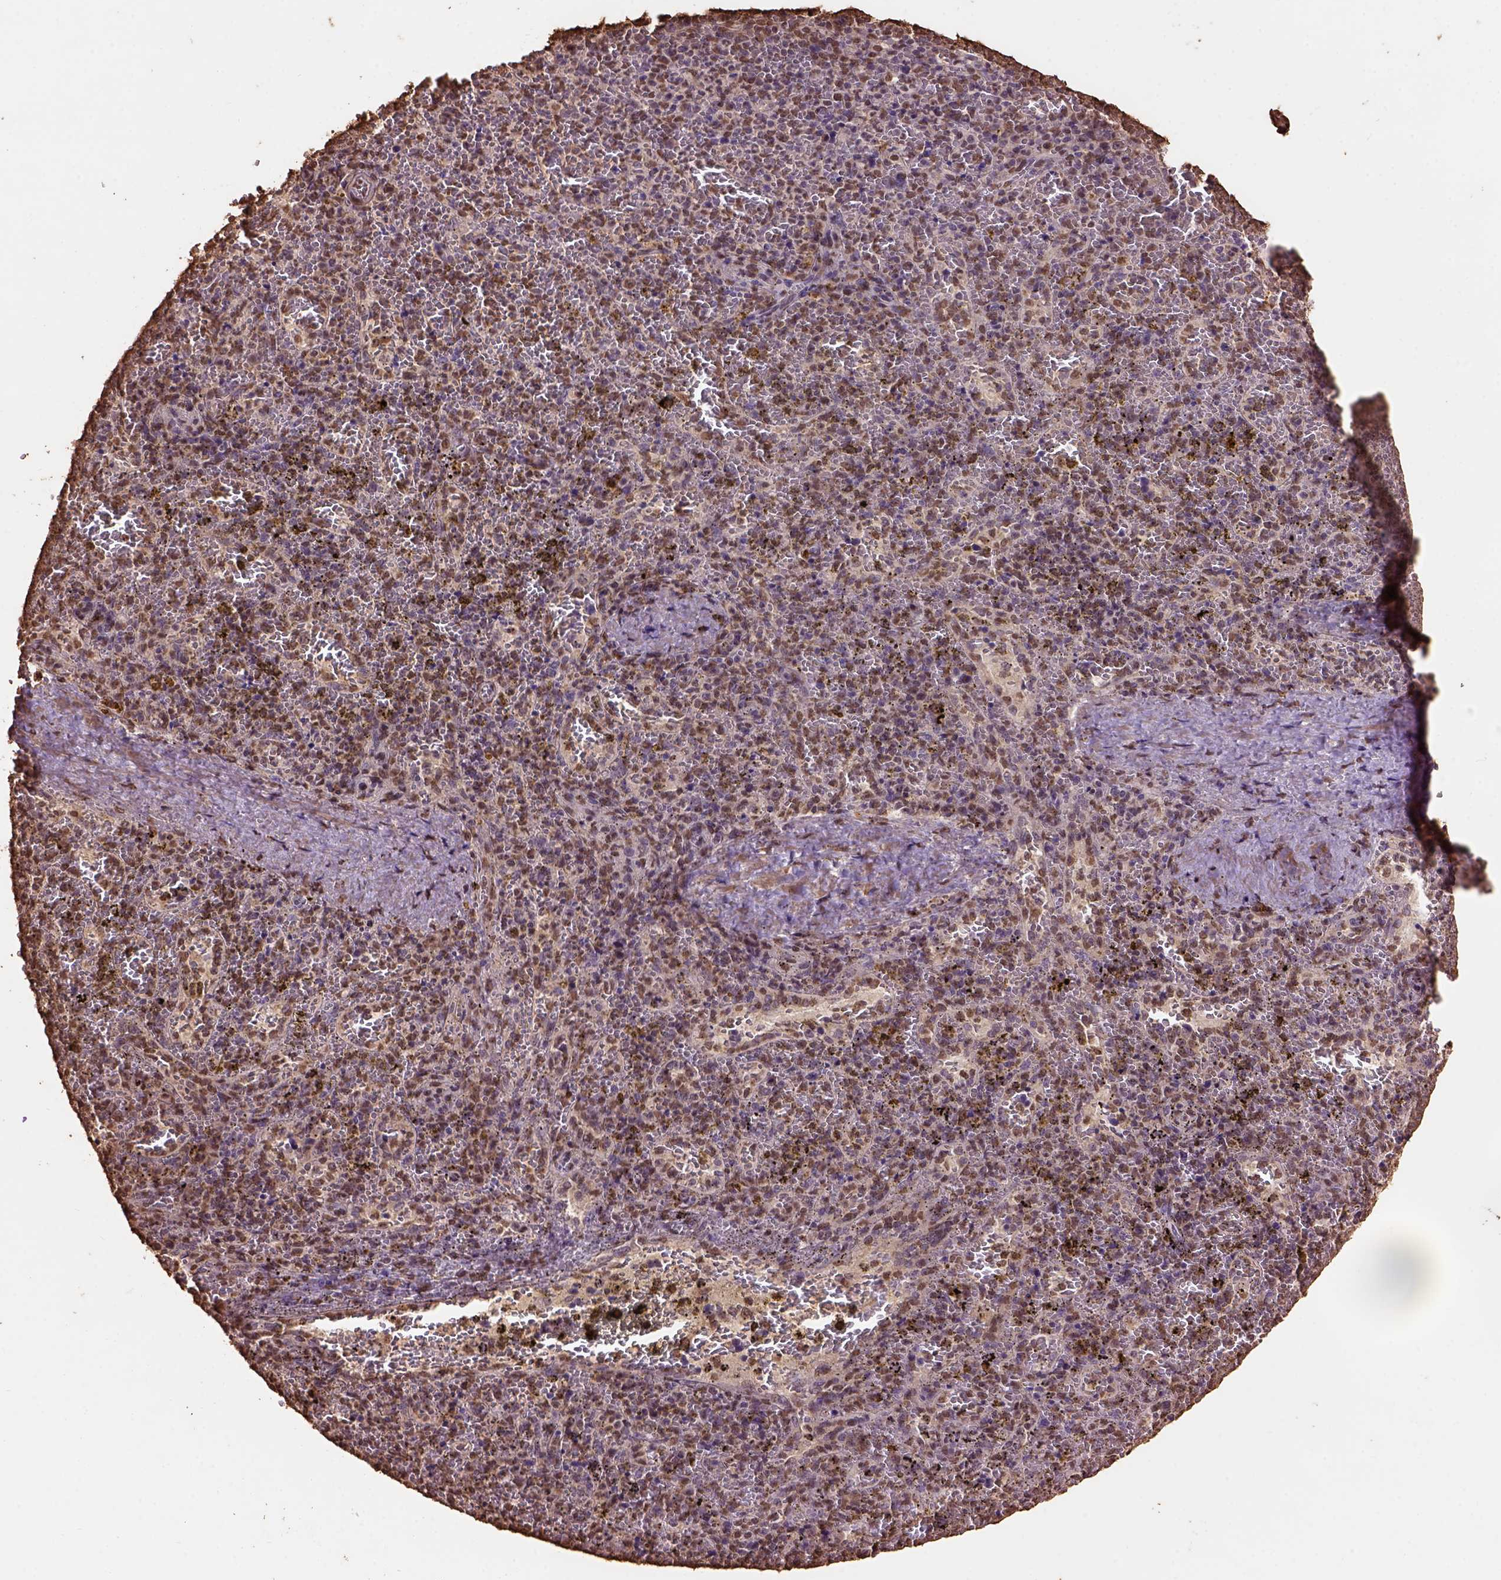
{"staining": {"intensity": "moderate", "quantity": ">75%", "location": "nuclear"}, "tissue": "spleen", "cell_type": "Cells in red pulp", "image_type": "normal", "snomed": [{"axis": "morphology", "description": "Normal tissue, NOS"}, {"axis": "topography", "description": "Spleen"}], "caption": "IHC micrograph of benign human spleen stained for a protein (brown), which reveals medium levels of moderate nuclear staining in approximately >75% of cells in red pulp.", "gene": "CSTF2T", "patient": {"sex": "female", "age": 50}}